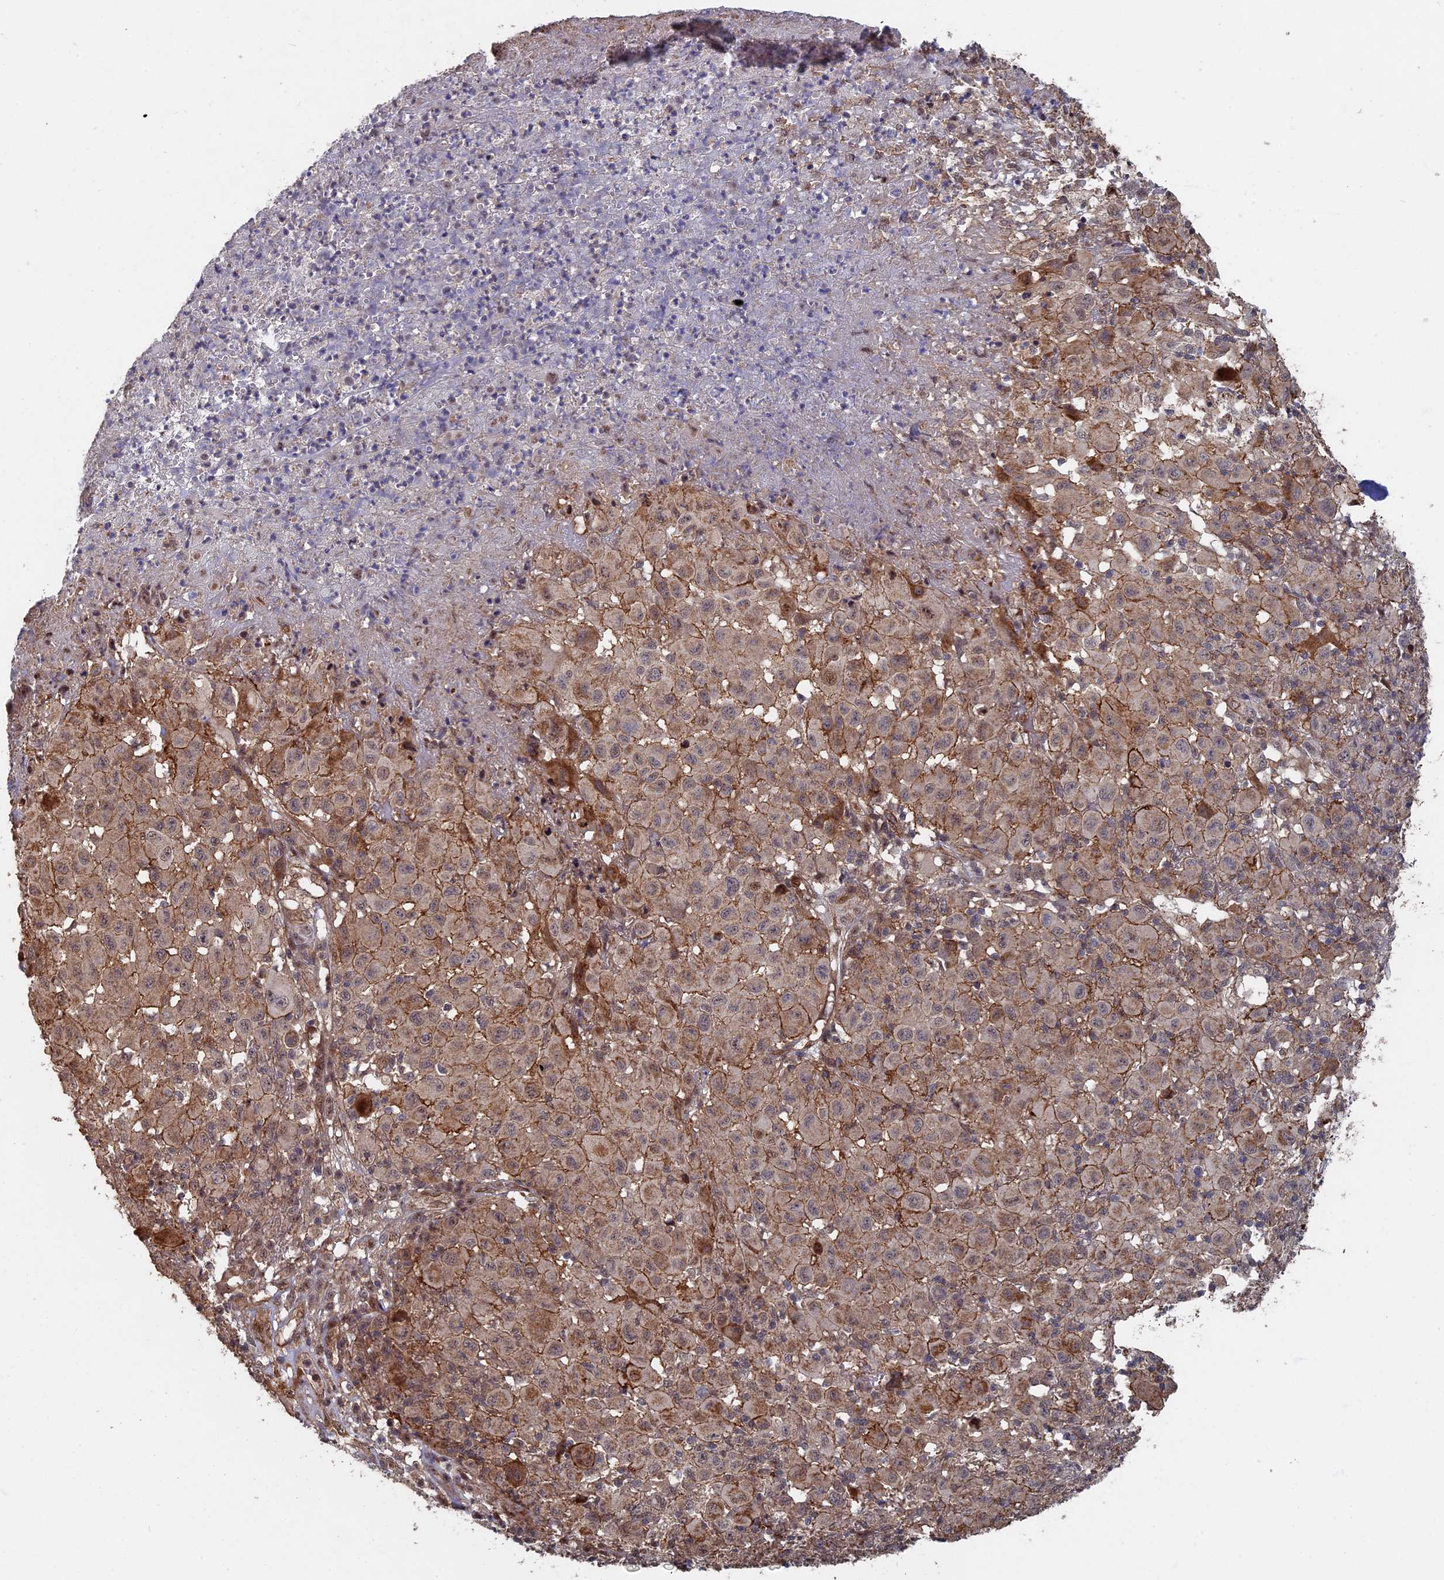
{"staining": {"intensity": "moderate", "quantity": ">75%", "location": "cytoplasmic/membranous,nuclear"}, "tissue": "melanoma", "cell_type": "Tumor cells", "image_type": "cancer", "snomed": [{"axis": "morphology", "description": "Malignant melanoma, NOS"}, {"axis": "topography", "description": "Skin"}], "caption": "The image exhibits immunohistochemical staining of malignant melanoma. There is moderate cytoplasmic/membranous and nuclear positivity is appreciated in approximately >75% of tumor cells.", "gene": "KIAA1328", "patient": {"sex": "male", "age": 73}}